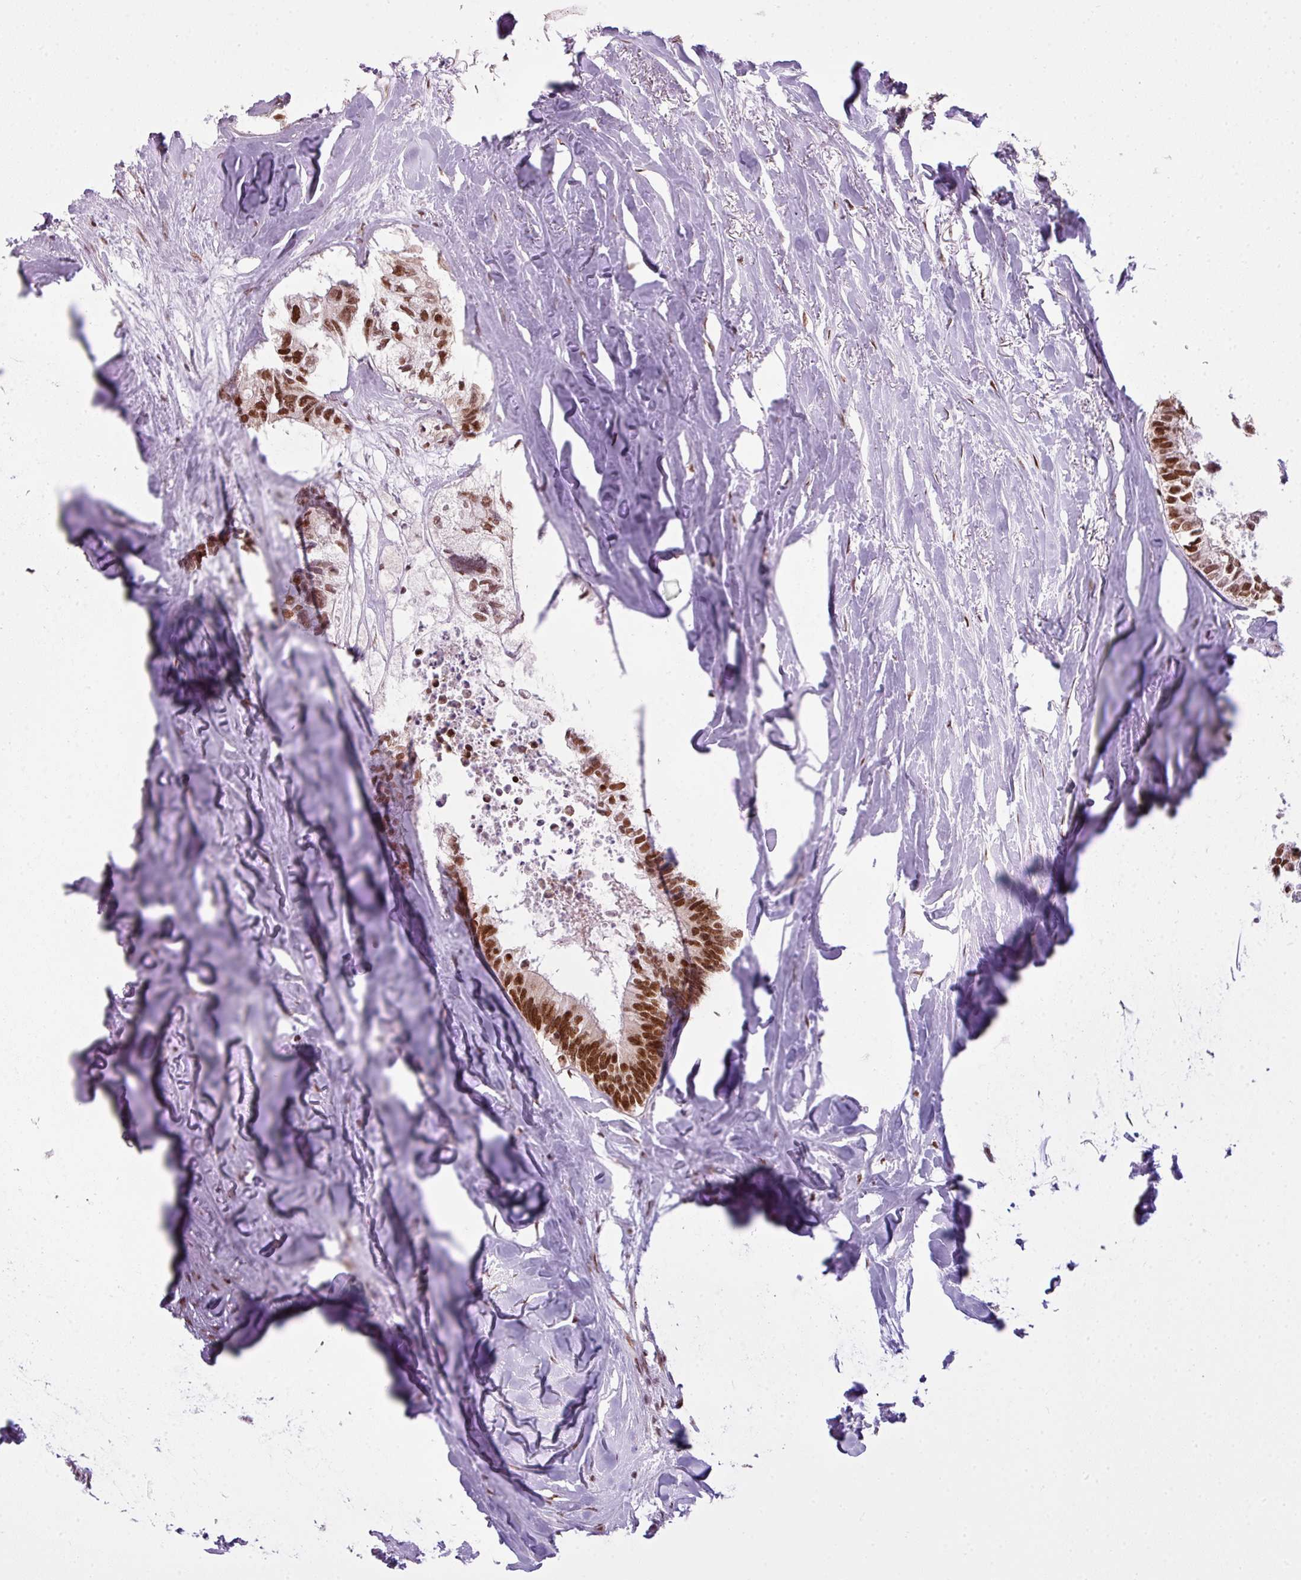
{"staining": {"intensity": "strong", "quantity": ">75%", "location": "nuclear"}, "tissue": "colorectal cancer", "cell_type": "Tumor cells", "image_type": "cancer", "snomed": [{"axis": "morphology", "description": "Adenocarcinoma, NOS"}, {"axis": "topography", "description": "Colon"}, {"axis": "topography", "description": "Rectum"}], "caption": "Protein staining of colorectal cancer (adenocarcinoma) tissue reveals strong nuclear expression in about >75% of tumor cells.", "gene": "ARL6IP4", "patient": {"sex": "male", "age": 57}}